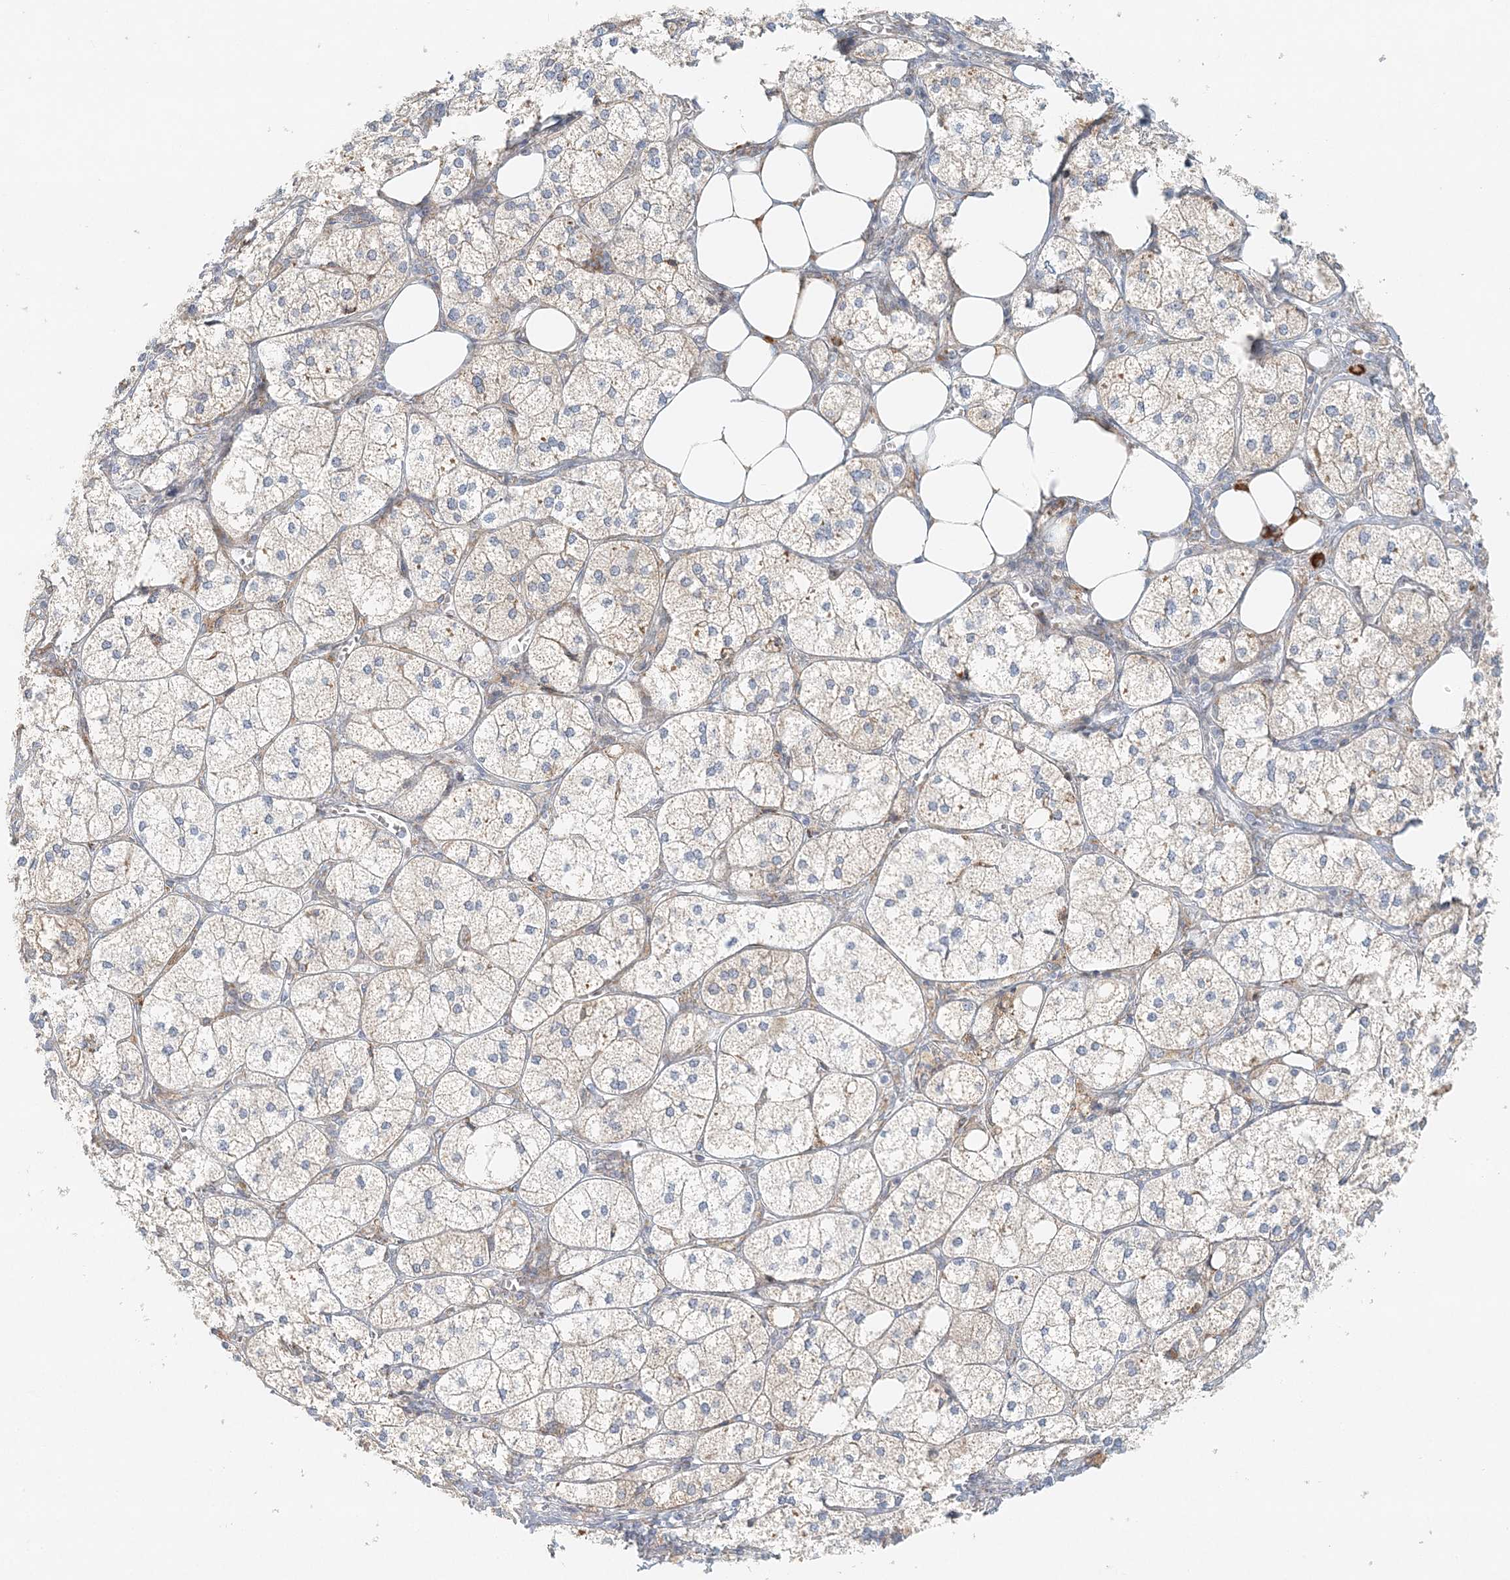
{"staining": {"intensity": "moderate", "quantity": "25%-75%", "location": "cytoplasmic/membranous"}, "tissue": "adrenal gland", "cell_type": "Glandular cells", "image_type": "normal", "snomed": [{"axis": "morphology", "description": "Normal tissue, NOS"}, {"axis": "topography", "description": "Adrenal gland"}], "caption": "Immunohistochemical staining of normal human adrenal gland exhibits moderate cytoplasmic/membranous protein expression in about 25%-75% of glandular cells.", "gene": "STK11IP", "patient": {"sex": "female", "age": 61}}